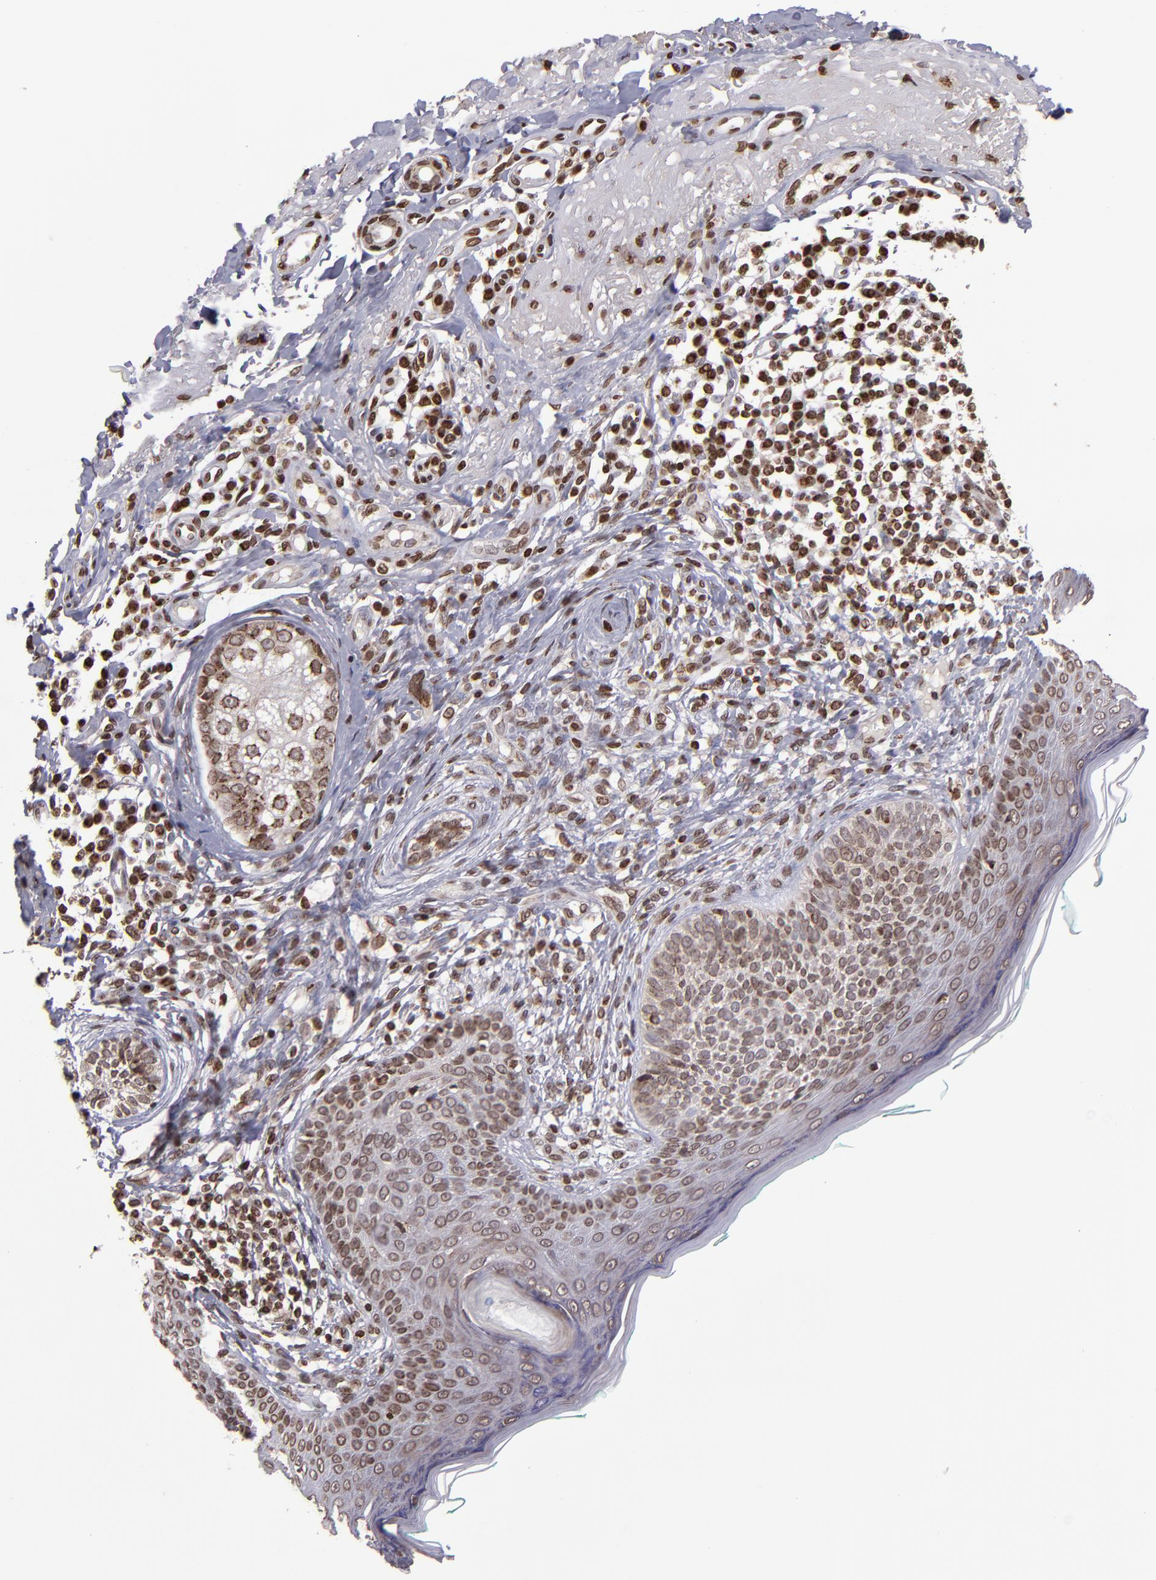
{"staining": {"intensity": "moderate", "quantity": ">75%", "location": "cytoplasmic/membranous,nuclear"}, "tissue": "skin cancer", "cell_type": "Tumor cells", "image_type": "cancer", "snomed": [{"axis": "morphology", "description": "Normal tissue, NOS"}, {"axis": "morphology", "description": "Basal cell carcinoma"}, {"axis": "topography", "description": "Skin"}], "caption": "Tumor cells show moderate cytoplasmic/membranous and nuclear staining in about >75% of cells in basal cell carcinoma (skin). (Stains: DAB in brown, nuclei in blue, Microscopy: brightfield microscopy at high magnification).", "gene": "CSDC2", "patient": {"sex": "male", "age": 76}}